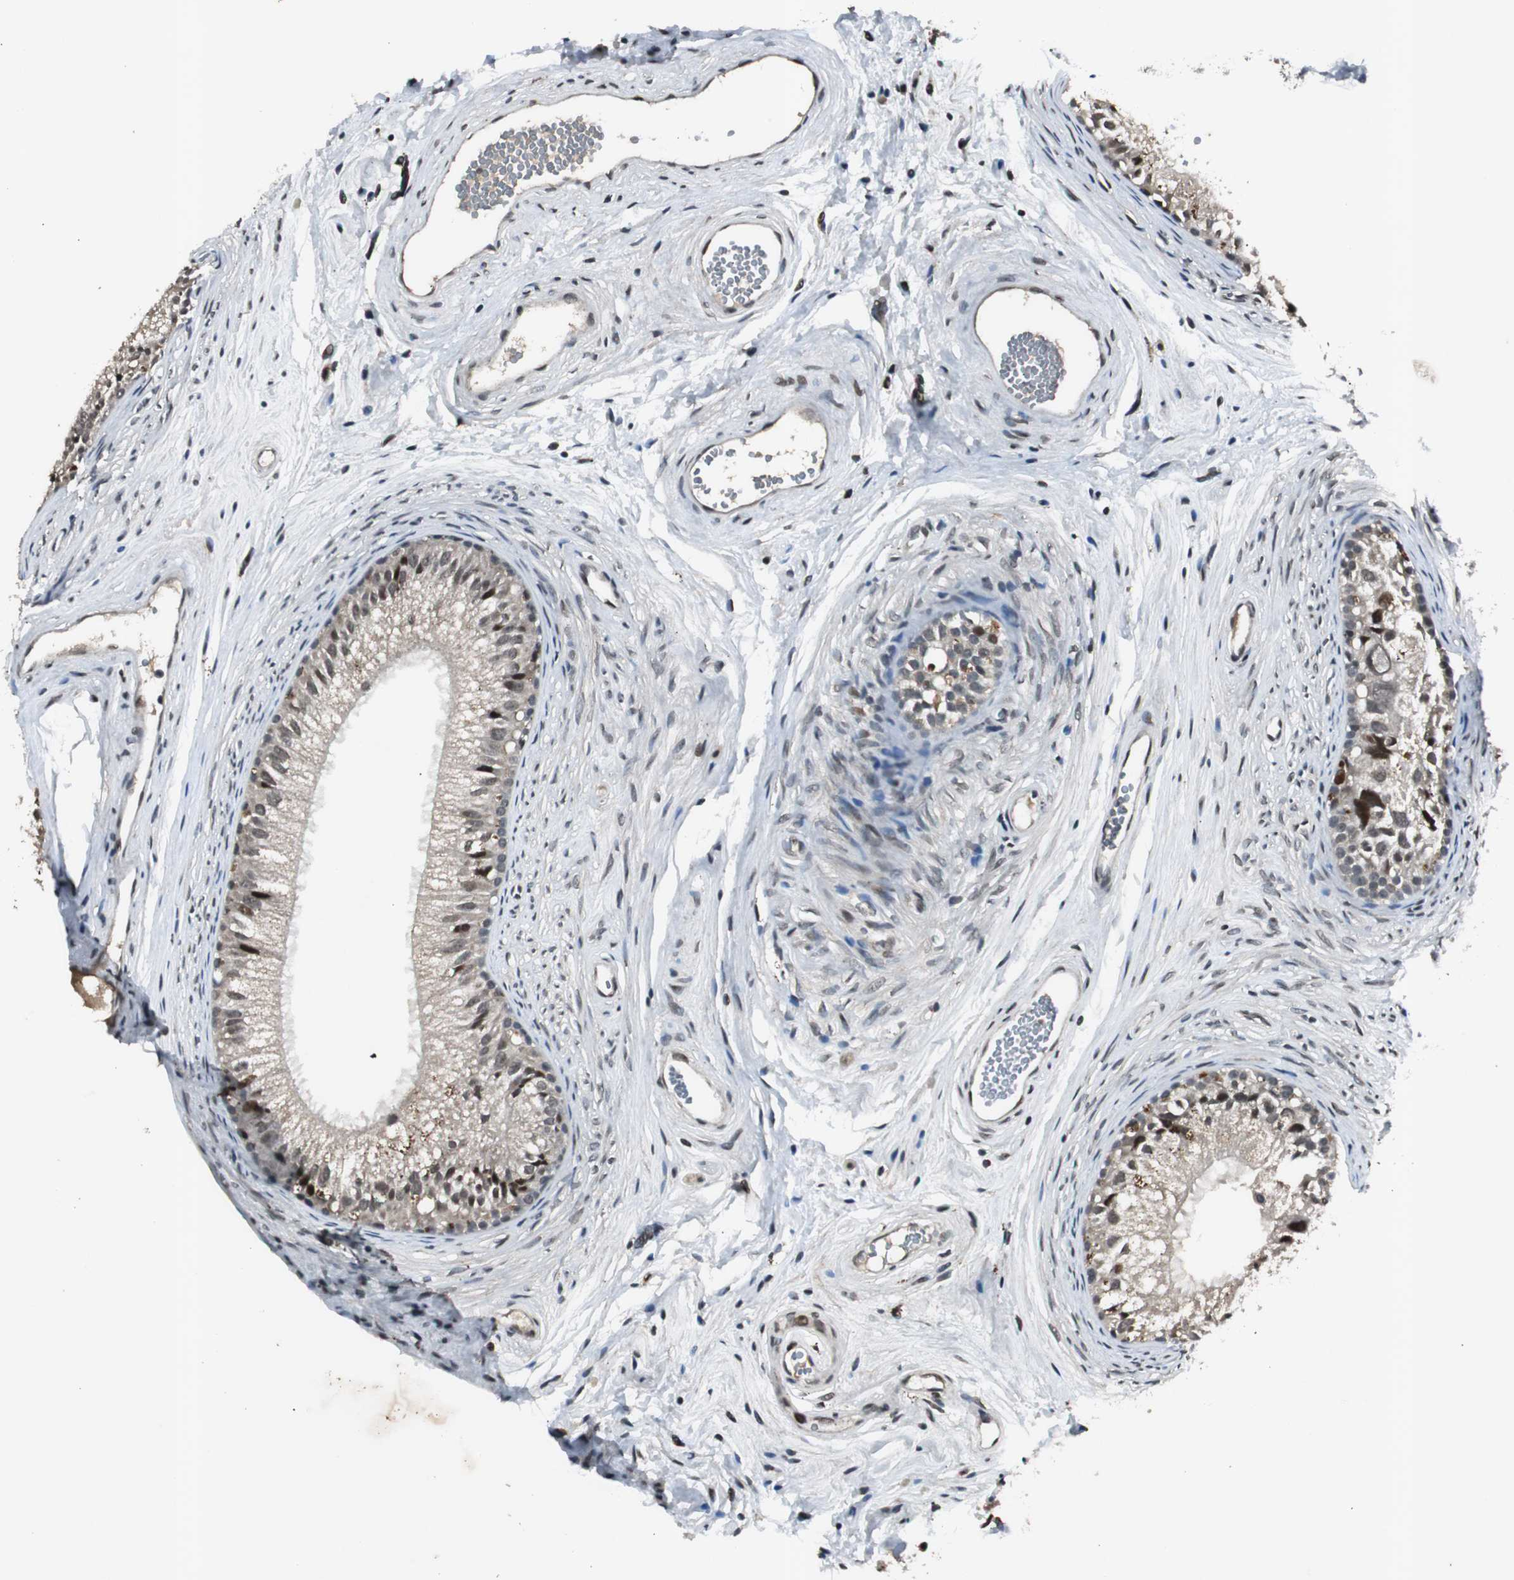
{"staining": {"intensity": "moderate", "quantity": ">75%", "location": "cytoplasmic/membranous"}, "tissue": "epididymis", "cell_type": "Glandular cells", "image_type": "normal", "snomed": [{"axis": "morphology", "description": "Normal tissue, NOS"}, {"axis": "topography", "description": "Epididymis"}], "caption": "A brown stain highlights moderate cytoplasmic/membranous staining of a protein in glandular cells of normal epididymis.", "gene": "BOLA1", "patient": {"sex": "male", "age": 56}}